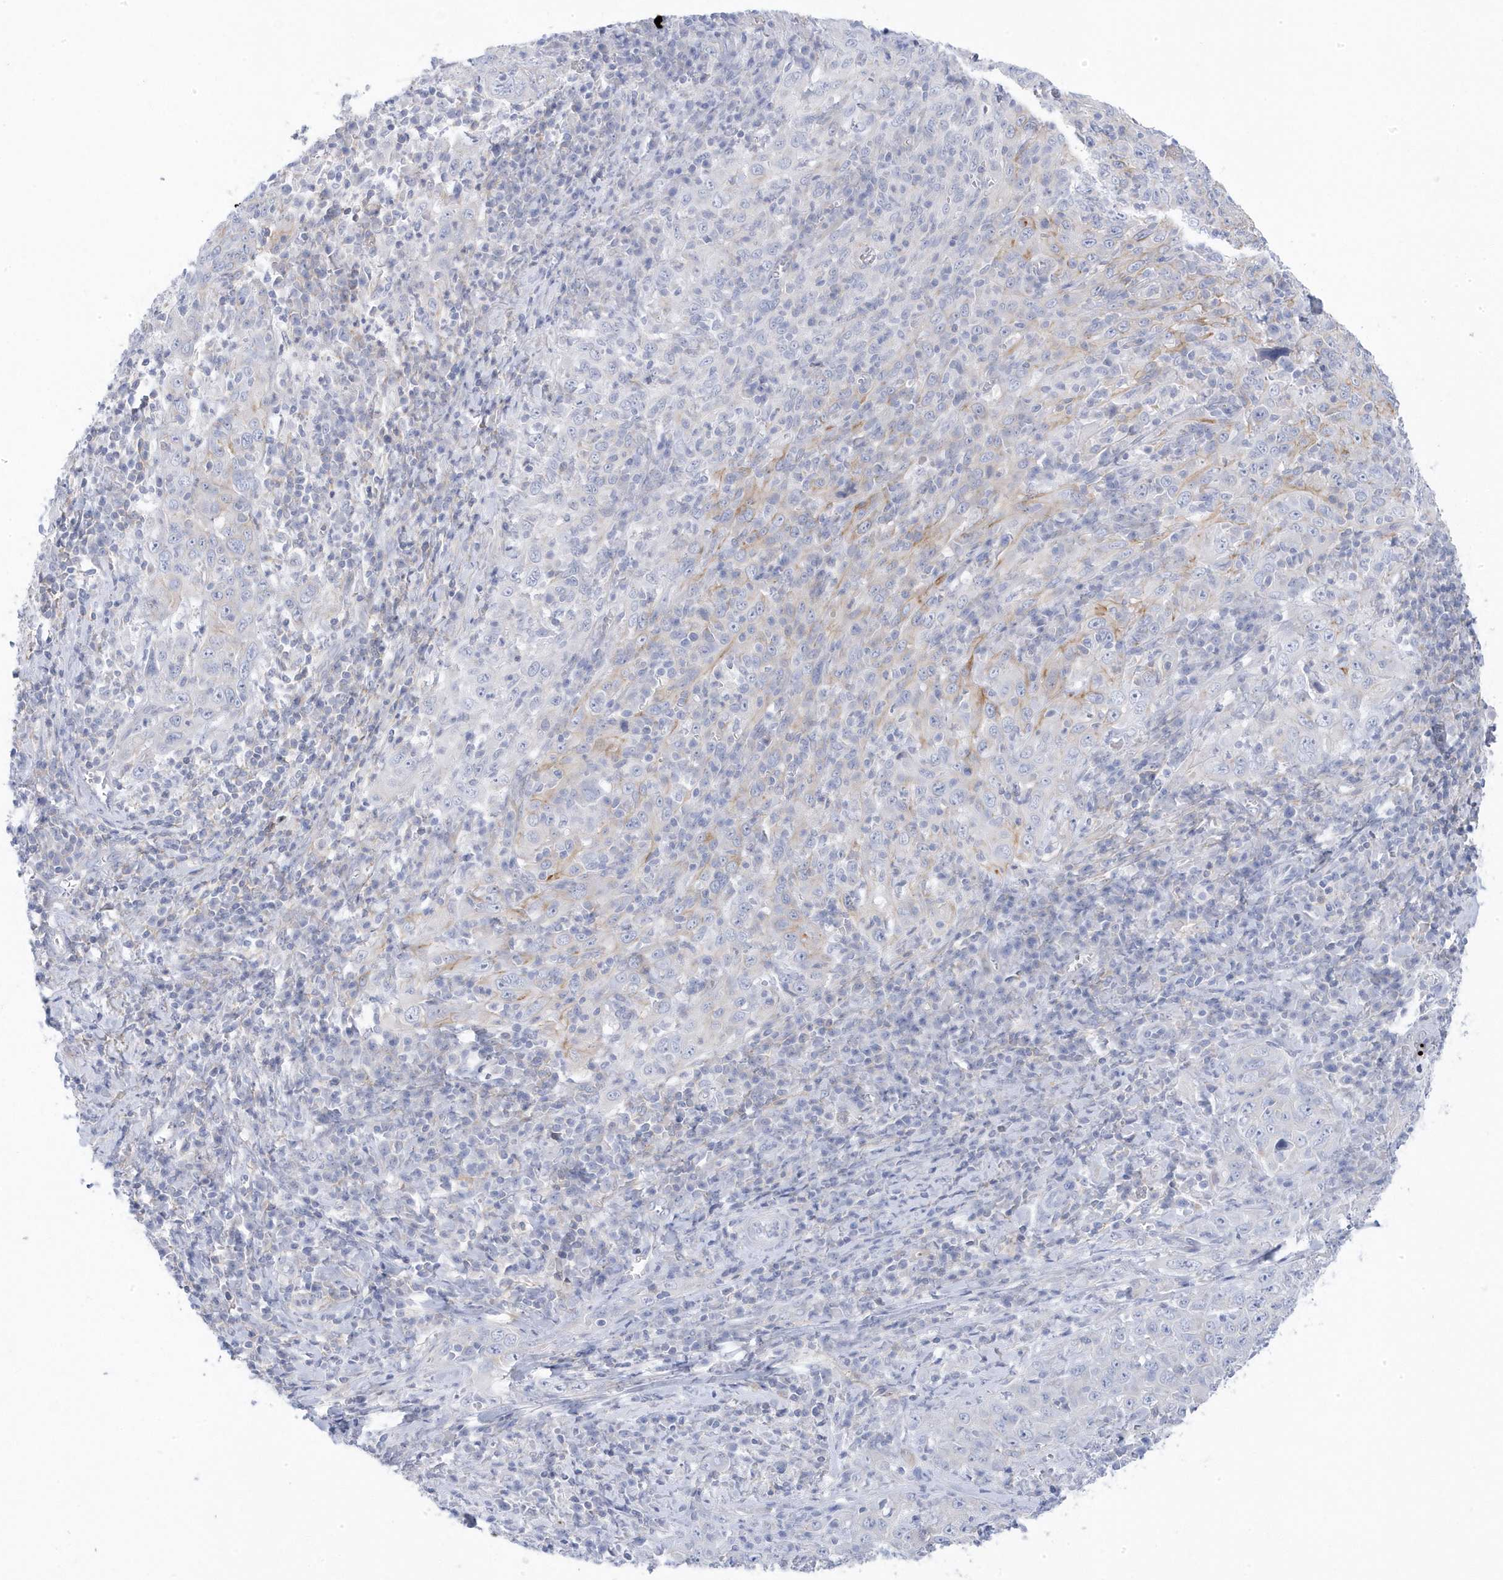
{"staining": {"intensity": "negative", "quantity": "none", "location": "none"}, "tissue": "cervical cancer", "cell_type": "Tumor cells", "image_type": "cancer", "snomed": [{"axis": "morphology", "description": "Squamous cell carcinoma, NOS"}, {"axis": "topography", "description": "Cervix"}], "caption": "High power microscopy photomicrograph of an immunohistochemistry histopathology image of cervical squamous cell carcinoma, revealing no significant positivity in tumor cells.", "gene": "ANAPC1", "patient": {"sex": "female", "age": 46}}